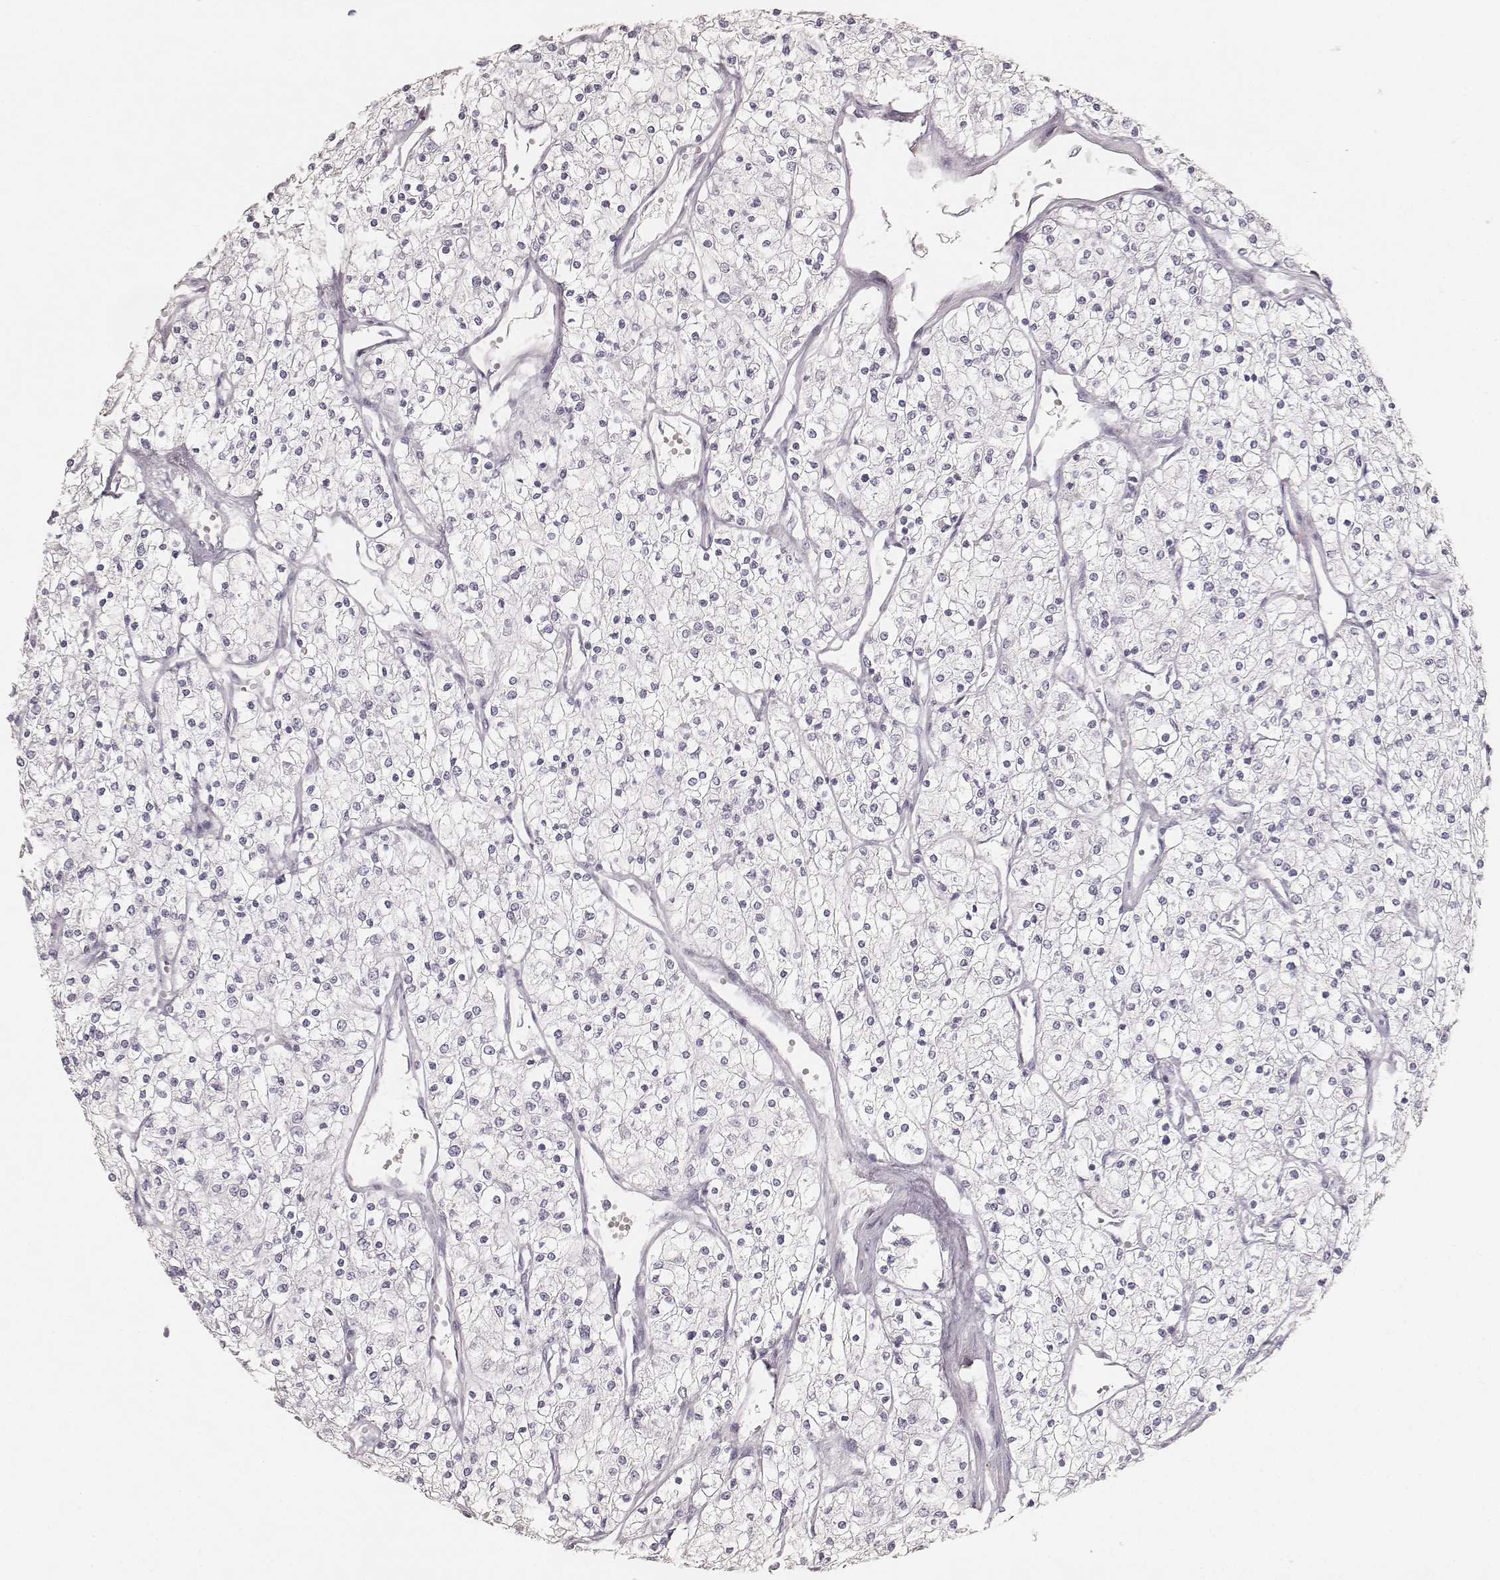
{"staining": {"intensity": "negative", "quantity": "none", "location": "none"}, "tissue": "renal cancer", "cell_type": "Tumor cells", "image_type": "cancer", "snomed": [{"axis": "morphology", "description": "Adenocarcinoma, NOS"}, {"axis": "topography", "description": "Kidney"}], "caption": "Histopathology image shows no significant protein expression in tumor cells of renal cancer (adenocarcinoma). (DAB (3,3'-diaminobenzidine) IHC visualized using brightfield microscopy, high magnification).", "gene": "KRT82", "patient": {"sex": "male", "age": 80}}